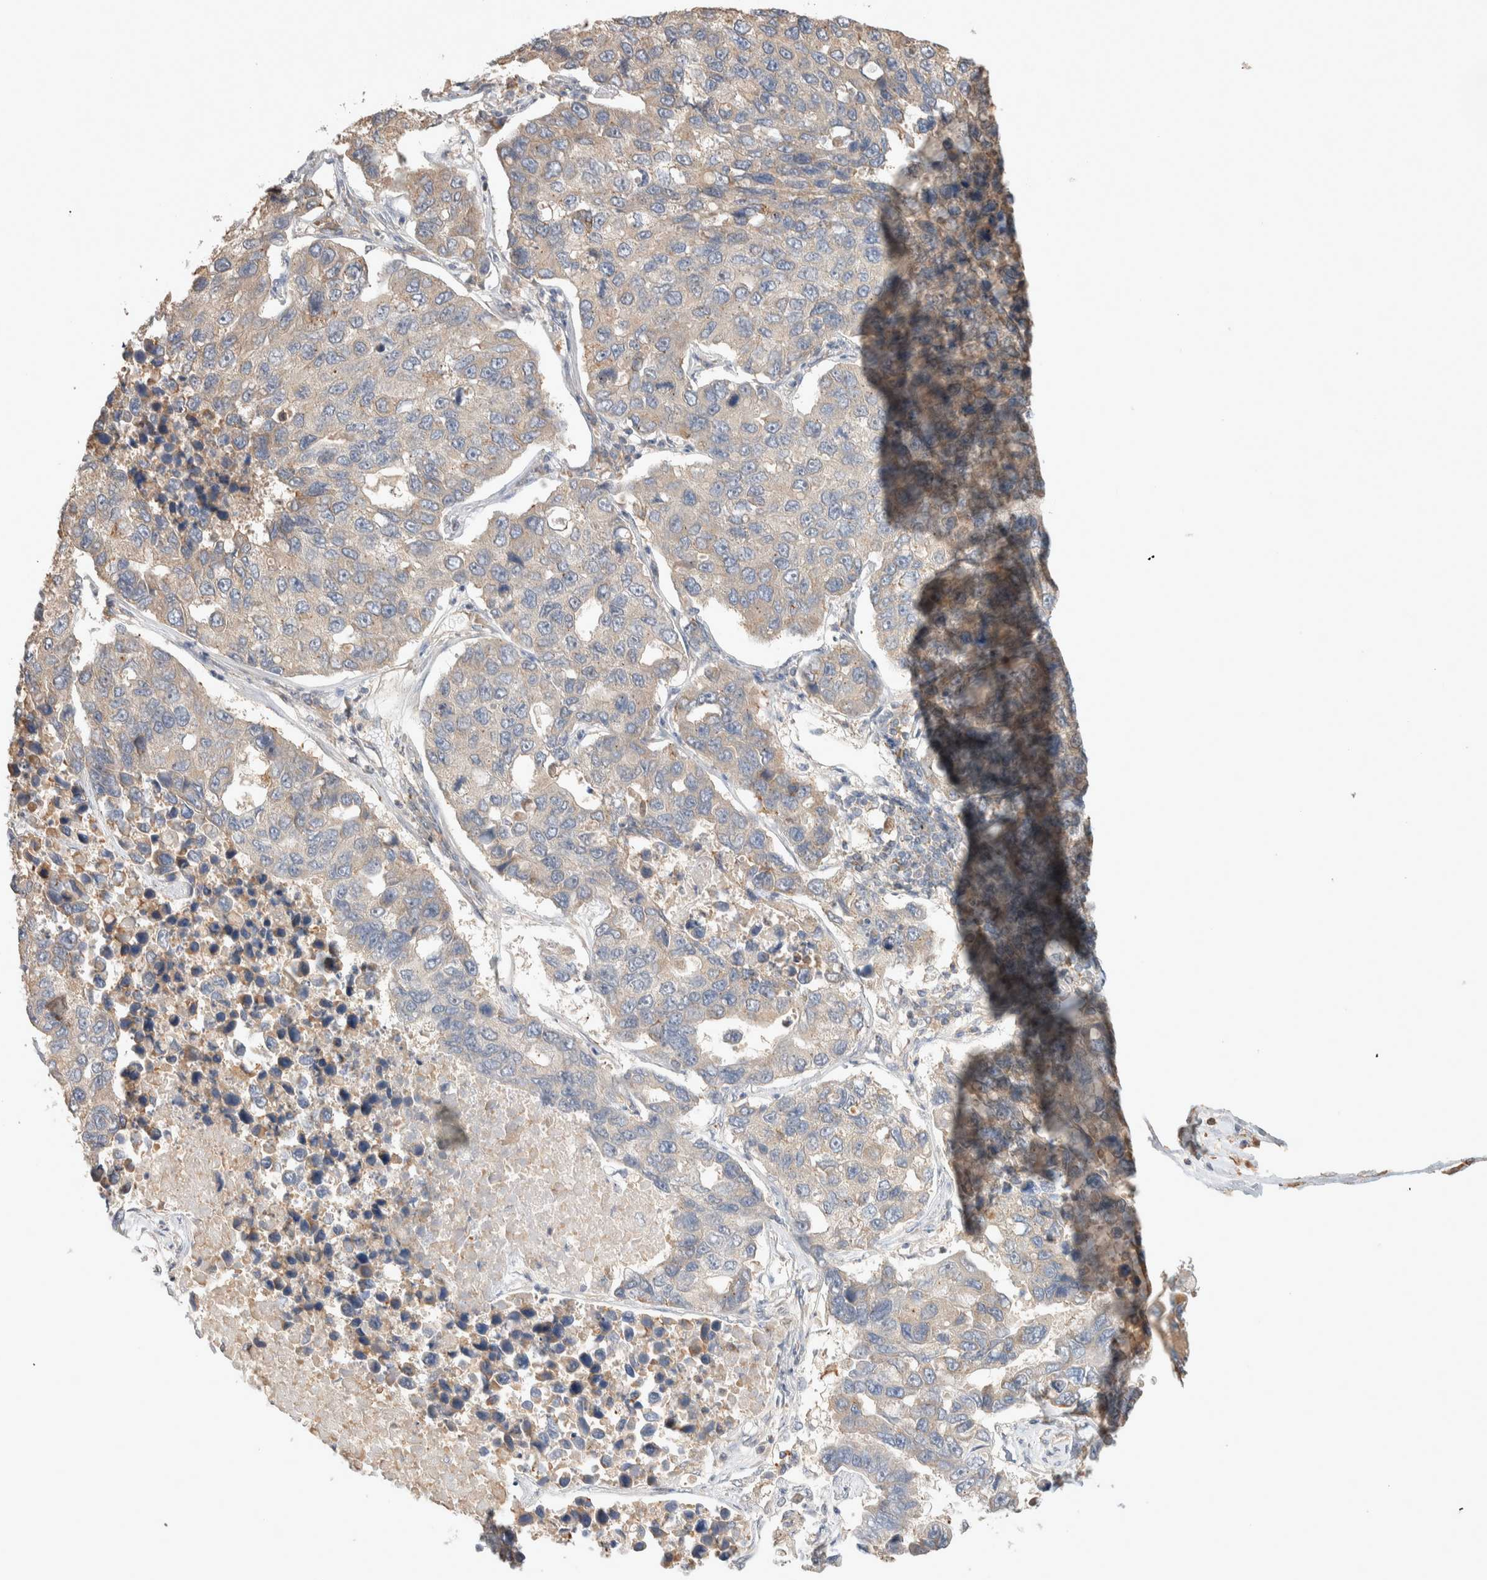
{"staining": {"intensity": "weak", "quantity": "<25%", "location": "cytoplasmic/membranous"}, "tissue": "lung cancer", "cell_type": "Tumor cells", "image_type": "cancer", "snomed": [{"axis": "morphology", "description": "Adenocarcinoma, NOS"}, {"axis": "topography", "description": "Lung"}], "caption": "Immunohistochemistry of human lung cancer (adenocarcinoma) demonstrates no staining in tumor cells.", "gene": "DEPTOR", "patient": {"sex": "male", "age": 64}}